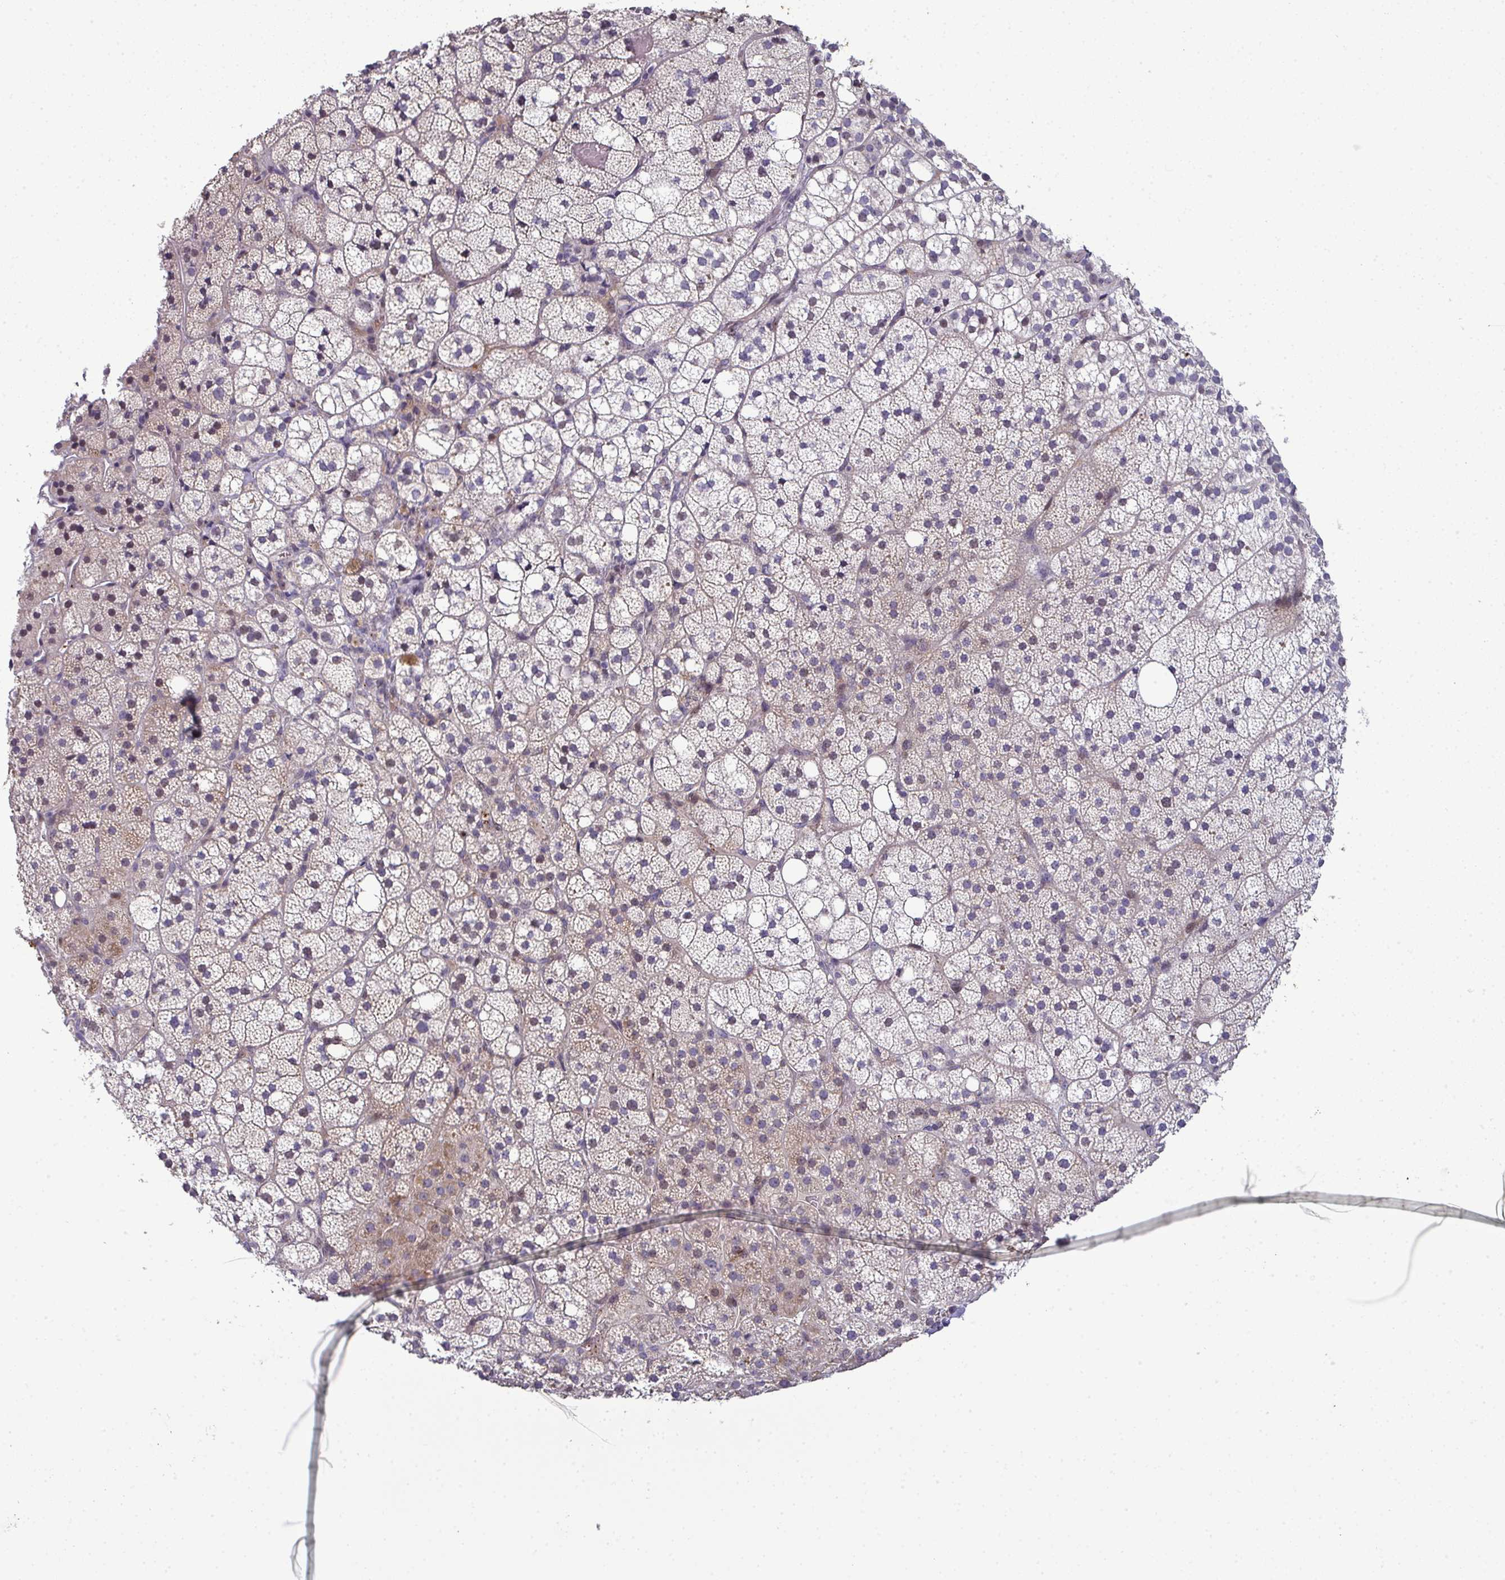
{"staining": {"intensity": "strong", "quantity": "<25%", "location": "cytoplasmic/membranous"}, "tissue": "adrenal gland", "cell_type": "Glandular cells", "image_type": "normal", "snomed": [{"axis": "morphology", "description": "Normal tissue, NOS"}, {"axis": "topography", "description": "Adrenal gland"}], "caption": "A brown stain highlights strong cytoplasmic/membranous expression of a protein in glandular cells of benign adrenal gland.", "gene": "ODF1", "patient": {"sex": "male", "age": 53}}